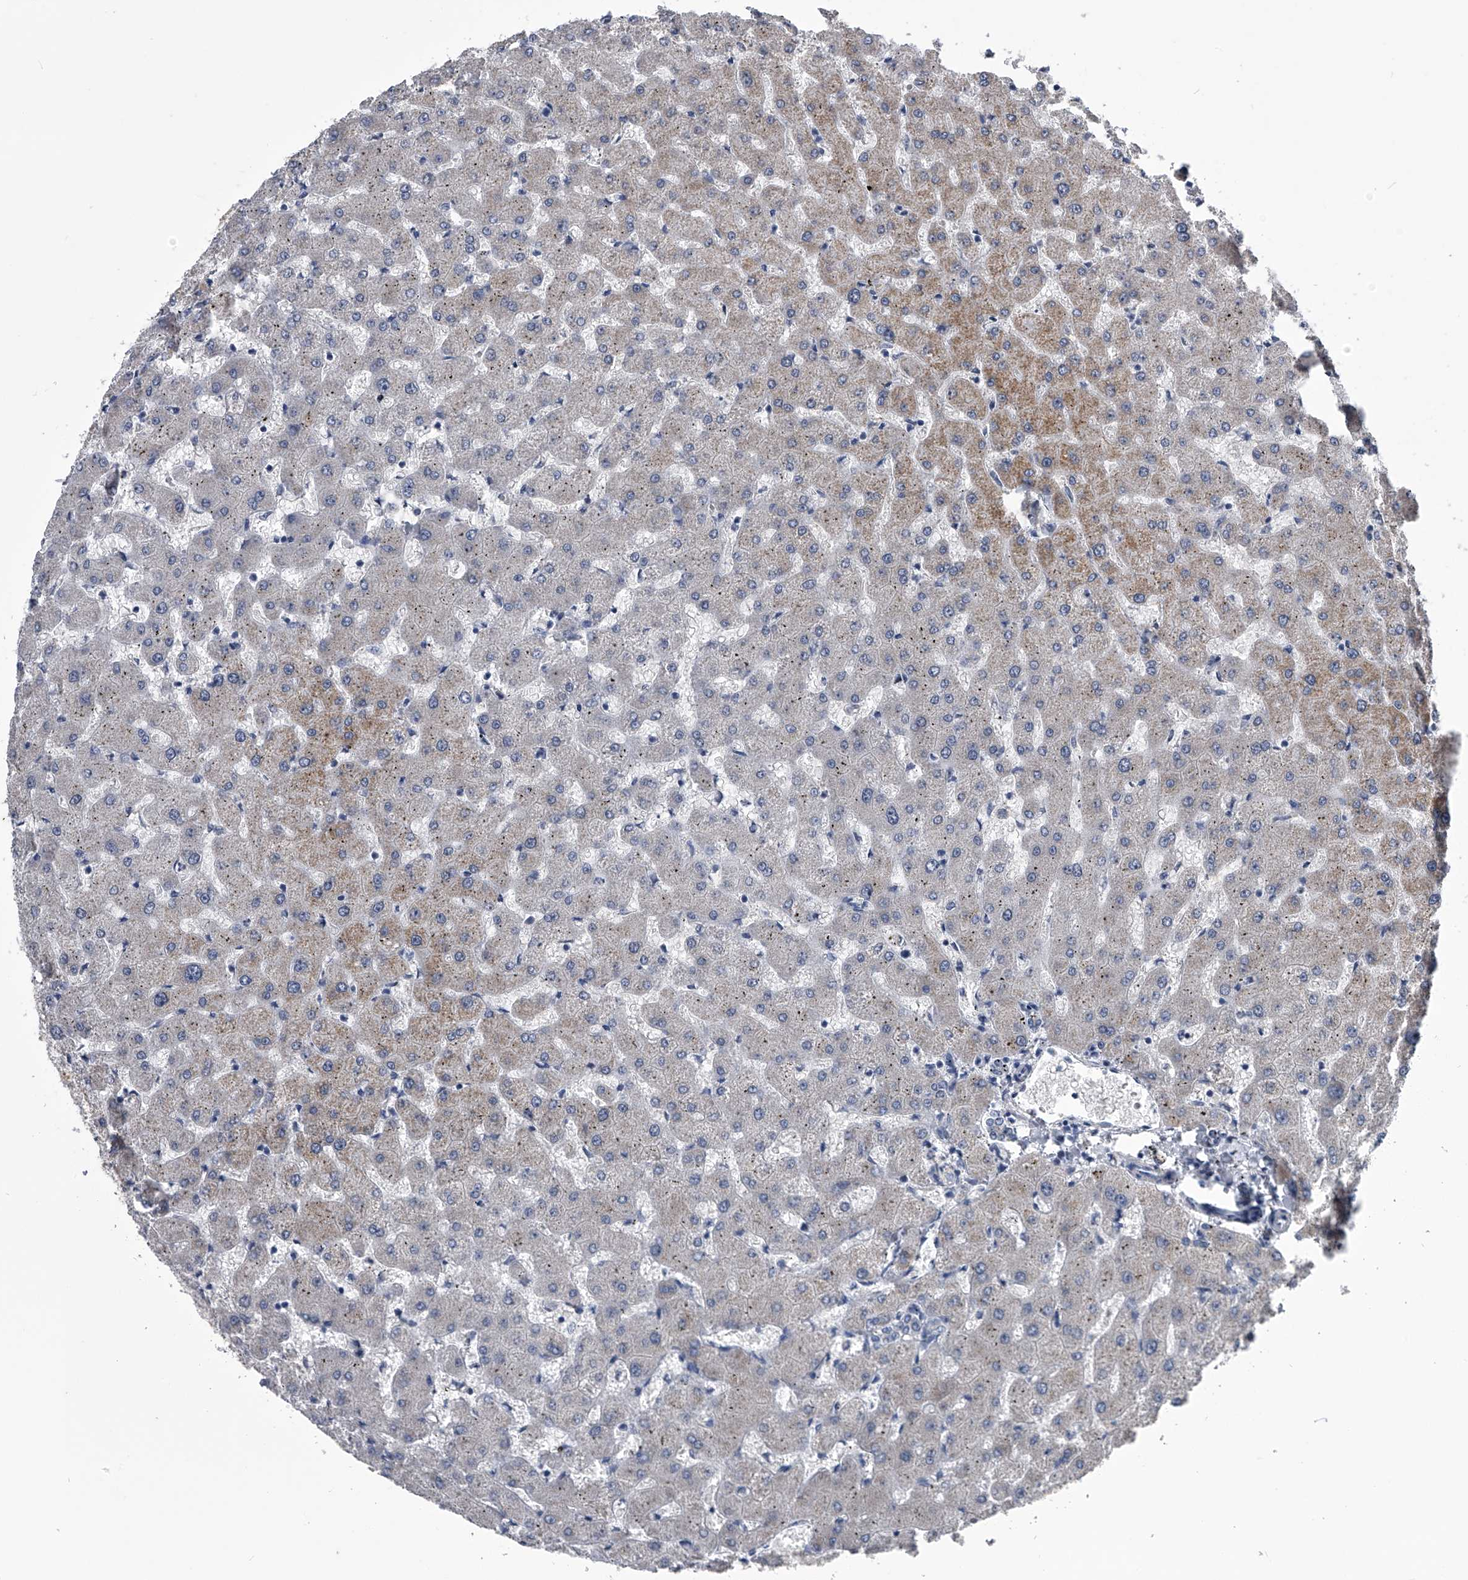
{"staining": {"intensity": "negative", "quantity": "none", "location": "none"}, "tissue": "liver", "cell_type": "Cholangiocytes", "image_type": "normal", "snomed": [{"axis": "morphology", "description": "Normal tissue, NOS"}, {"axis": "topography", "description": "Liver"}], "caption": "Immunohistochemistry (IHC) of benign liver demonstrates no expression in cholangiocytes. The staining is performed using DAB (3,3'-diaminobenzidine) brown chromogen with nuclei counter-stained in using hematoxylin.", "gene": "OAT", "patient": {"sex": "female", "age": 63}}